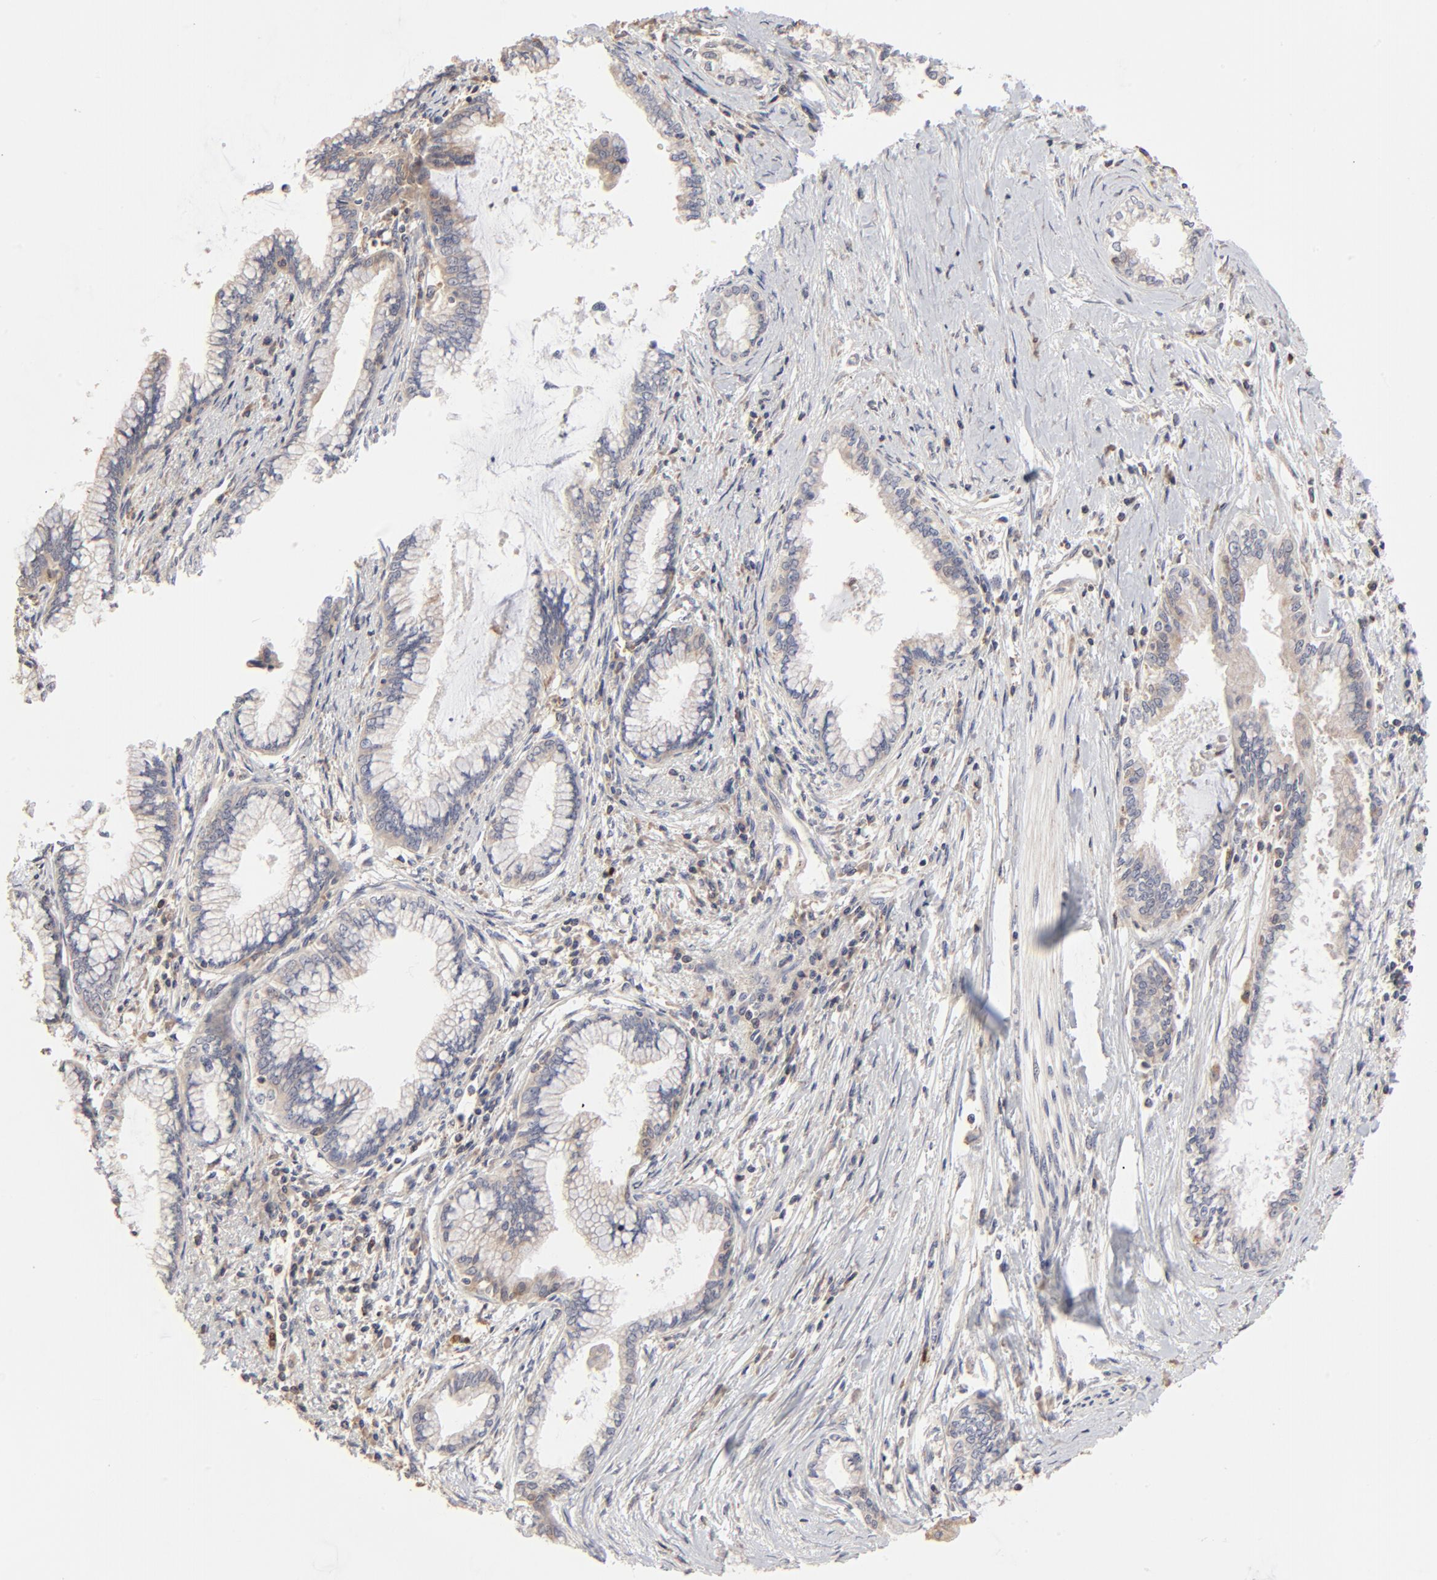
{"staining": {"intensity": "weak", "quantity": "25%-75%", "location": "cytoplasmic/membranous"}, "tissue": "pancreatic cancer", "cell_type": "Tumor cells", "image_type": "cancer", "snomed": [{"axis": "morphology", "description": "Adenocarcinoma, NOS"}, {"axis": "topography", "description": "Pancreas"}], "caption": "Immunohistochemical staining of pancreatic adenocarcinoma demonstrates low levels of weak cytoplasmic/membranous protein staining in approximately 25%-75% of tumor cells.", "gene": "RNF213", "patient": {"sex": "female", "age": 64}}